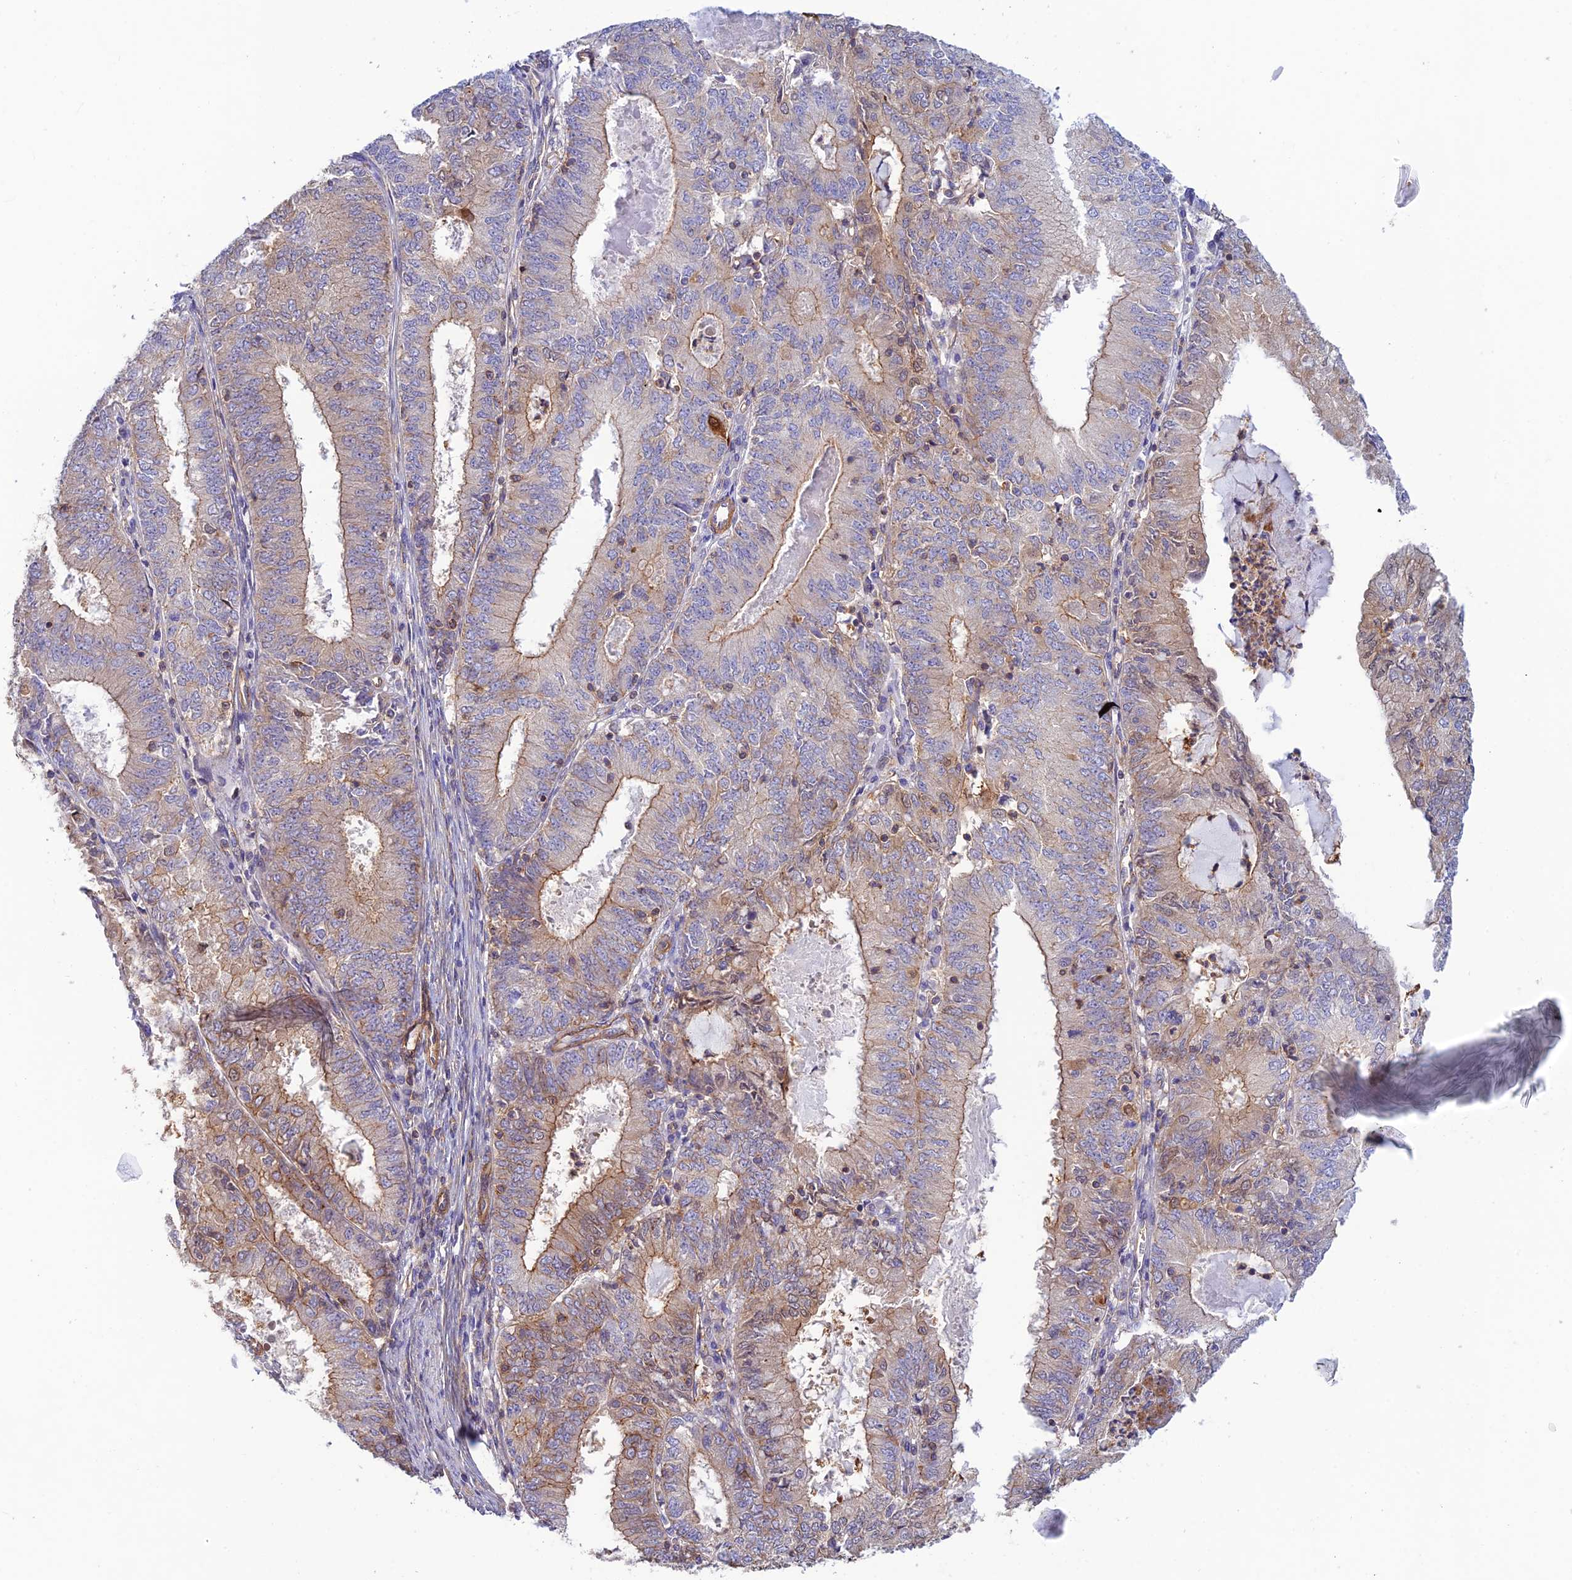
{"staining": {"intensity": "moderate", "quantity": "<25%", "location": "cytoplasmic/membranous"}, "tissue": "endometrial cancer", "cell_type": "Tumor cells", "image_type": "cancer", "snomed": [{"axis": "morphology", "description": "Adenocarcinoma, NOS"}, {"axis": "topography", "description": "Endometrium"}], "caption": "Immunohistochemical staining of human endometrial cancer reveals low levels of moderate cytoplasmic/membranous positivity in about <25% of tumor cells.", "gene": "PPP1R12C", "patient": {"sex": "female", "age": 57}}